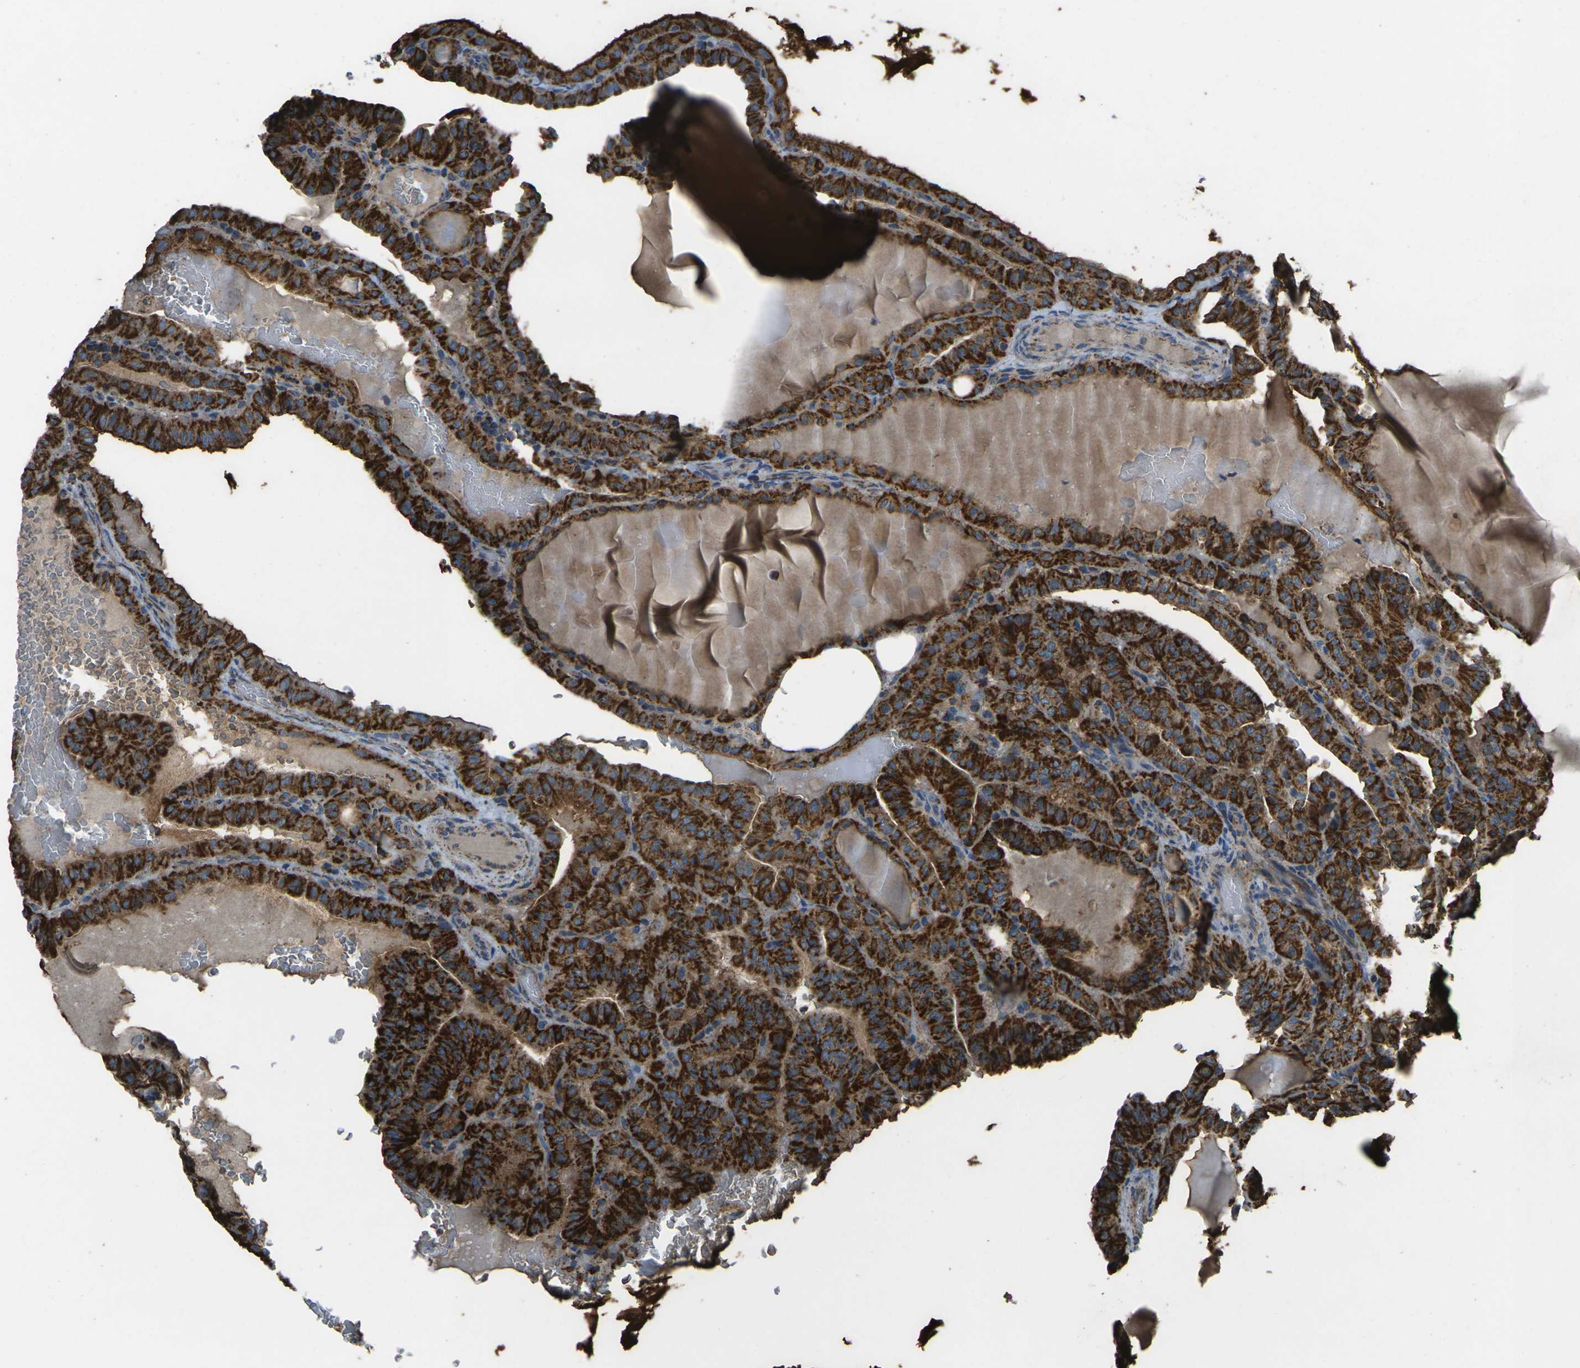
{"staining": {"intensity": "strong", "quantity": ">75%", "location": "cytoplasmic/membranous"}, "tissue": "thyroid cancer", "cell_type": "Tumor cells", "image_type": "cancer", "snomed": [{"axis": "morphology", "description": "Papillary adenocarcinoma, NOS"}, {"axis": "topography", "description": "Thyroid gland"}], "caption": "This is a photomicrograph of IHC staining of thyroid papillary adenocarcinoma, which shows strong expression in the cytoplasmic/membranous of tumor cells.", "gene": "KLHL5", "patient": {"sex": "male", "age": 77}}